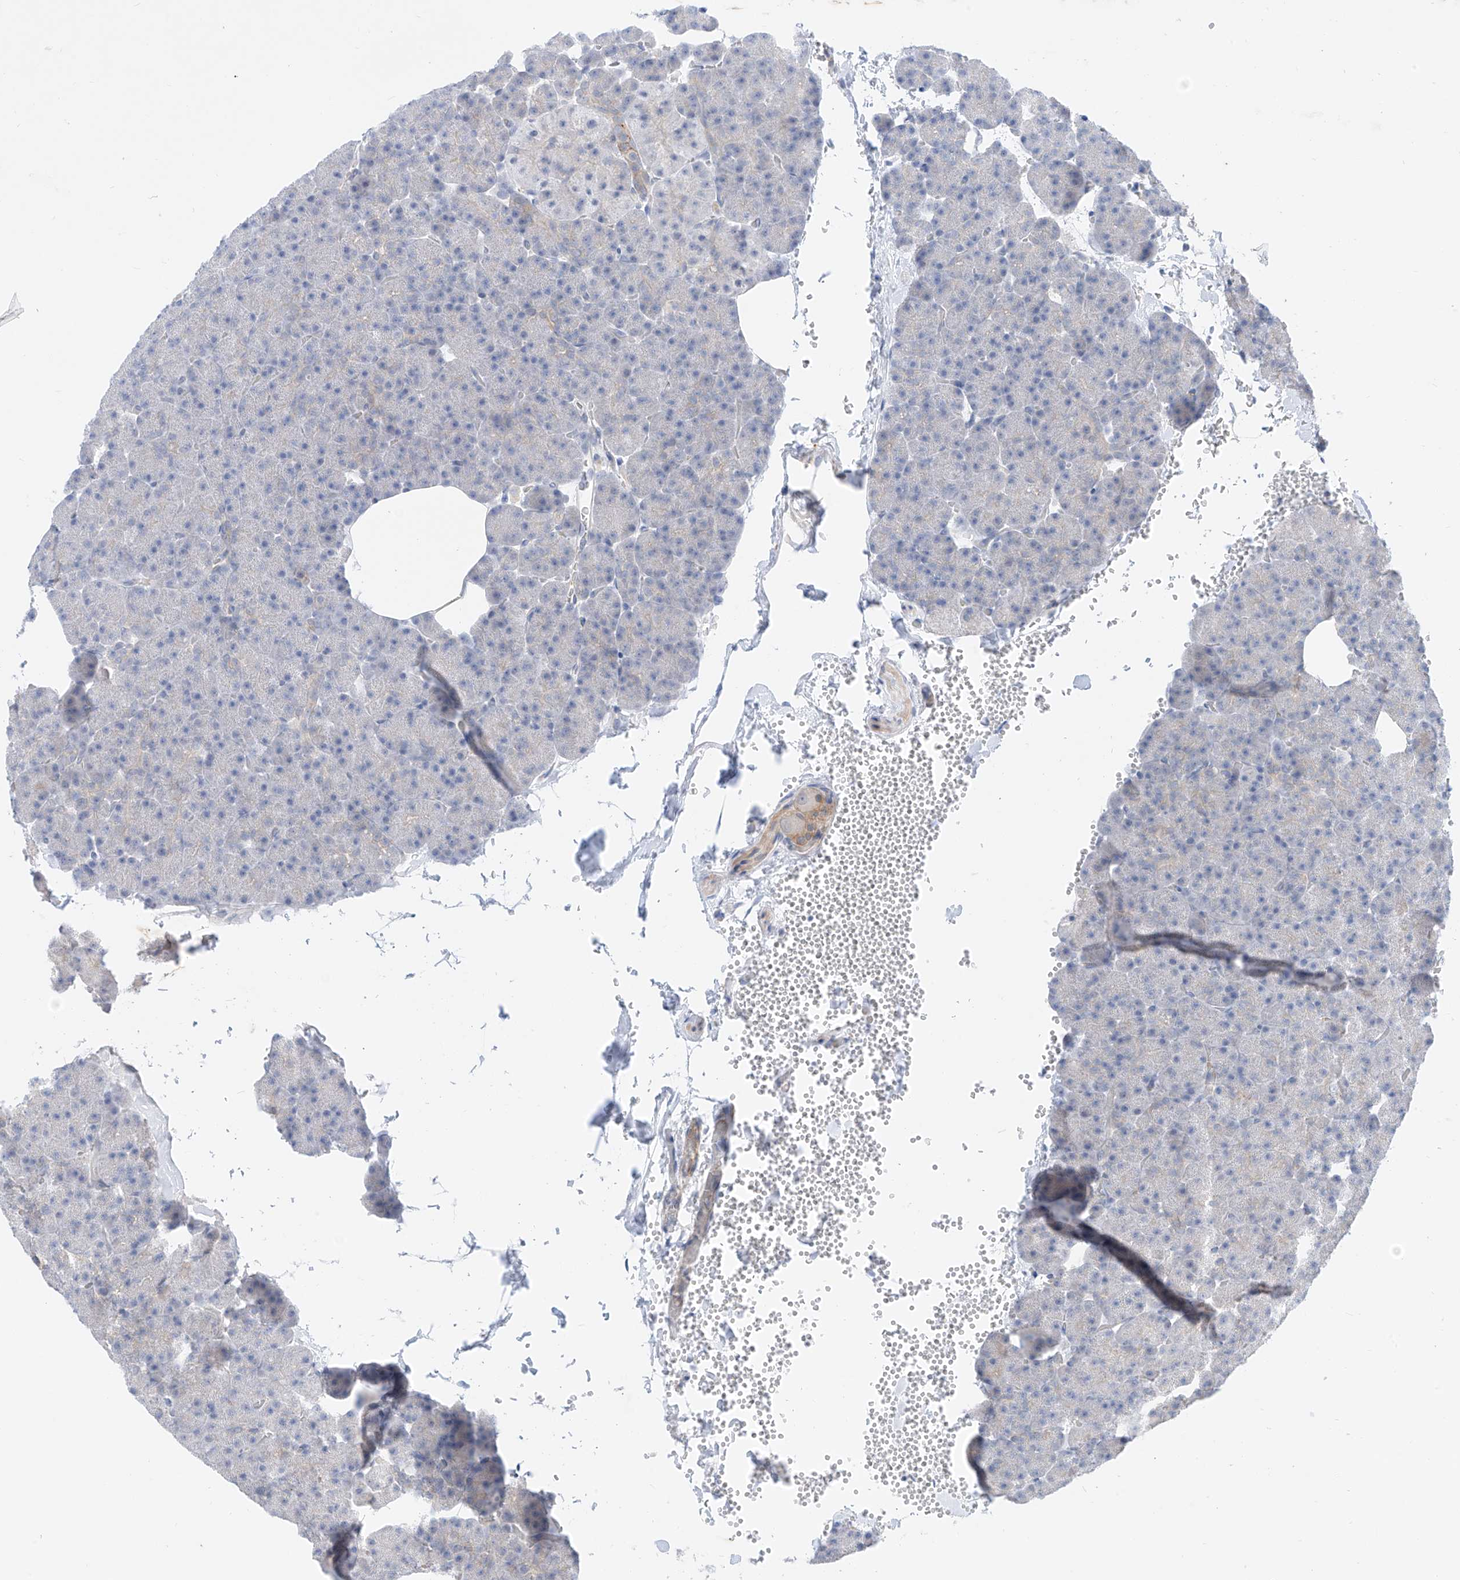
{"staining": {"intensity": "negative", "quantity": "none", "location": "none"}, "tissue": "pancreas", "cell_type": "Exocrine glandular cells", "image_type": "normal", "snomed": [{"axis": "morphology", "description": "Normal tissue, NOS"}, {"axis": "morphology", "description": "Carcinoid, malignant, NOS"}, {"axis": "topography", "description": "Pancreas"}], "caption": "Immunohistochemistry of unremarkable human pancreas demonstrates no positivity in exocrine glandular cells.", "gene": "ABLIM2", "patient": {"sex": "female", "age": 35}}